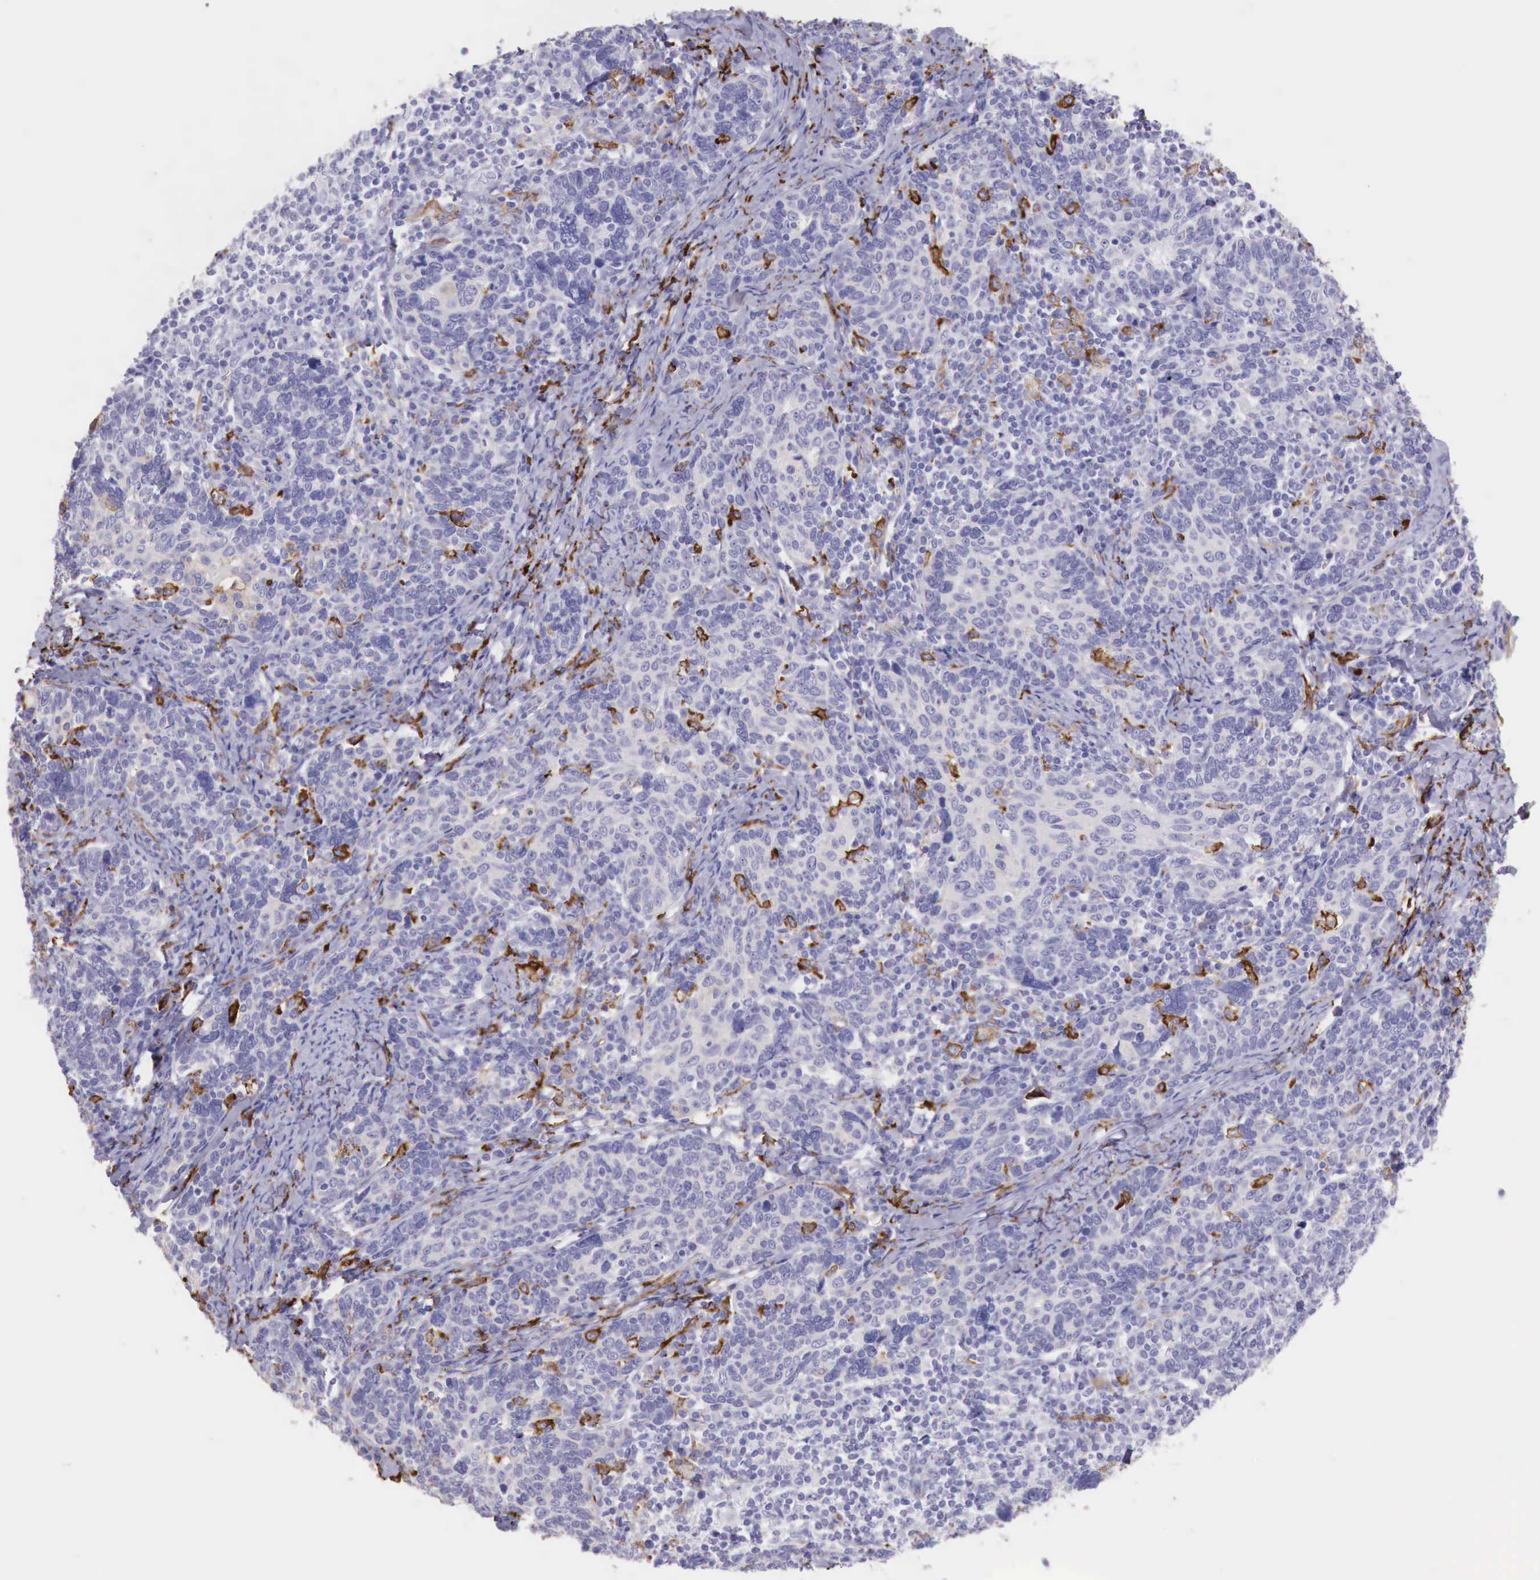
{"staining": {"intensity": "weak", "quantity": "<25%", "location": "cytoplasmic/membranous"}, "tissue": "cervical cancer", "cell_type": "Tumor cells", "image_type": "cancer", "snomed": [{"axis": "morphology", "description": "Squamous cell carcinoma, NOS"}, {"axis": "topography", "description": "Cervix"}], "caption": "Tumor cells are negative for brown protein staining in cervical cancer.", "gene": "MSR1", "patient": {"sex": "female", "age": 41}}